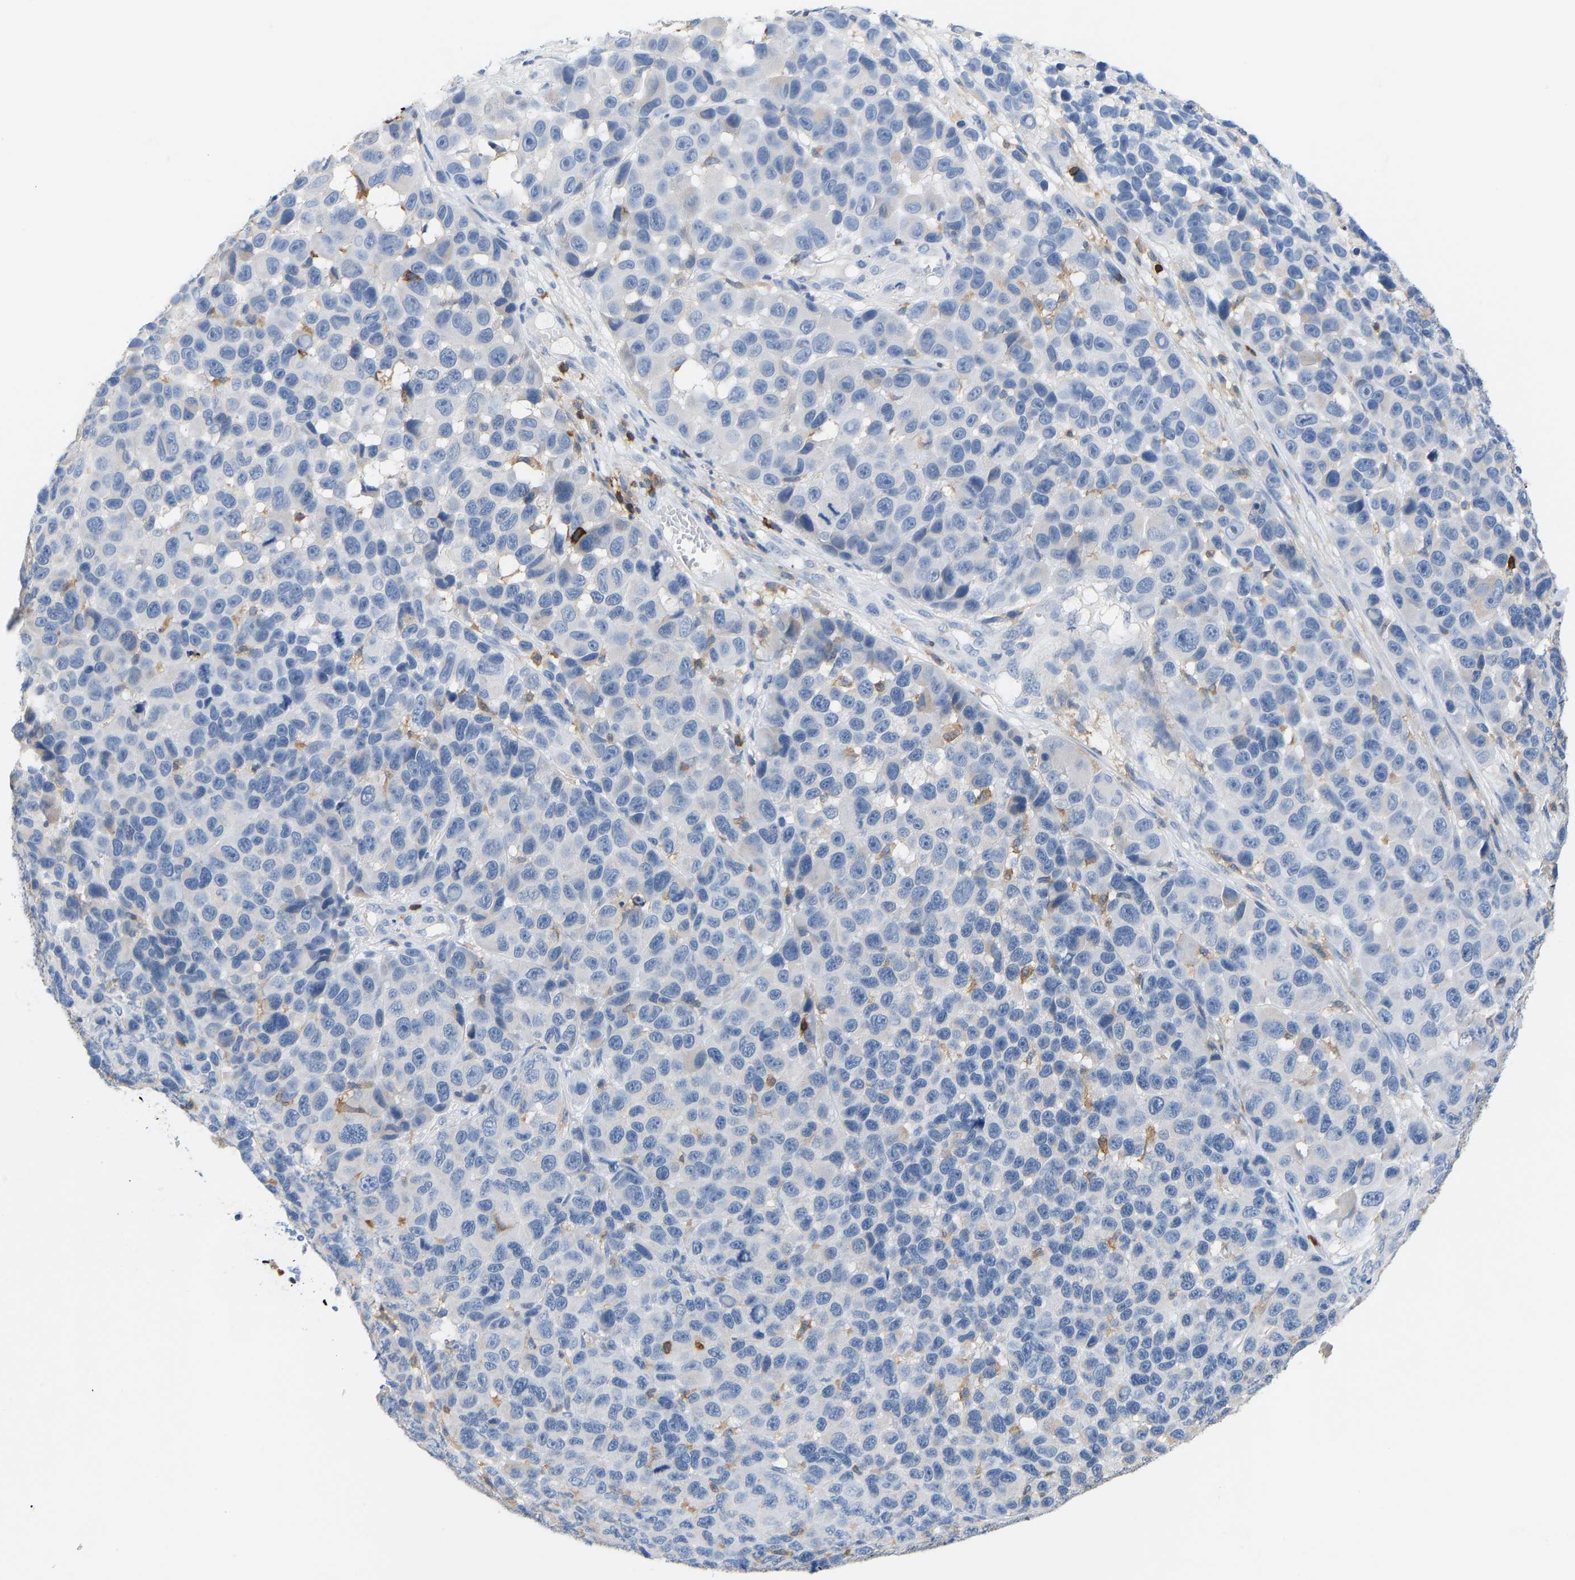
{"staining": {"intensity": "negative", "quantity": "none", "location": "none"}, "tissue": "melanoma", "cell_type": "Tumor cells", "image_type": "cancer", "snomed": [{"axis": "morphology", "description": "Malignant melanoma, NOS"}, {"axis": "topography", "description": "Skin"}], "caption": "Protein analysis of malignant melanoma displays no significant positivity in tumor cells.", "gene": "EVL", "patient": {"sex": "male", "age": 53}}